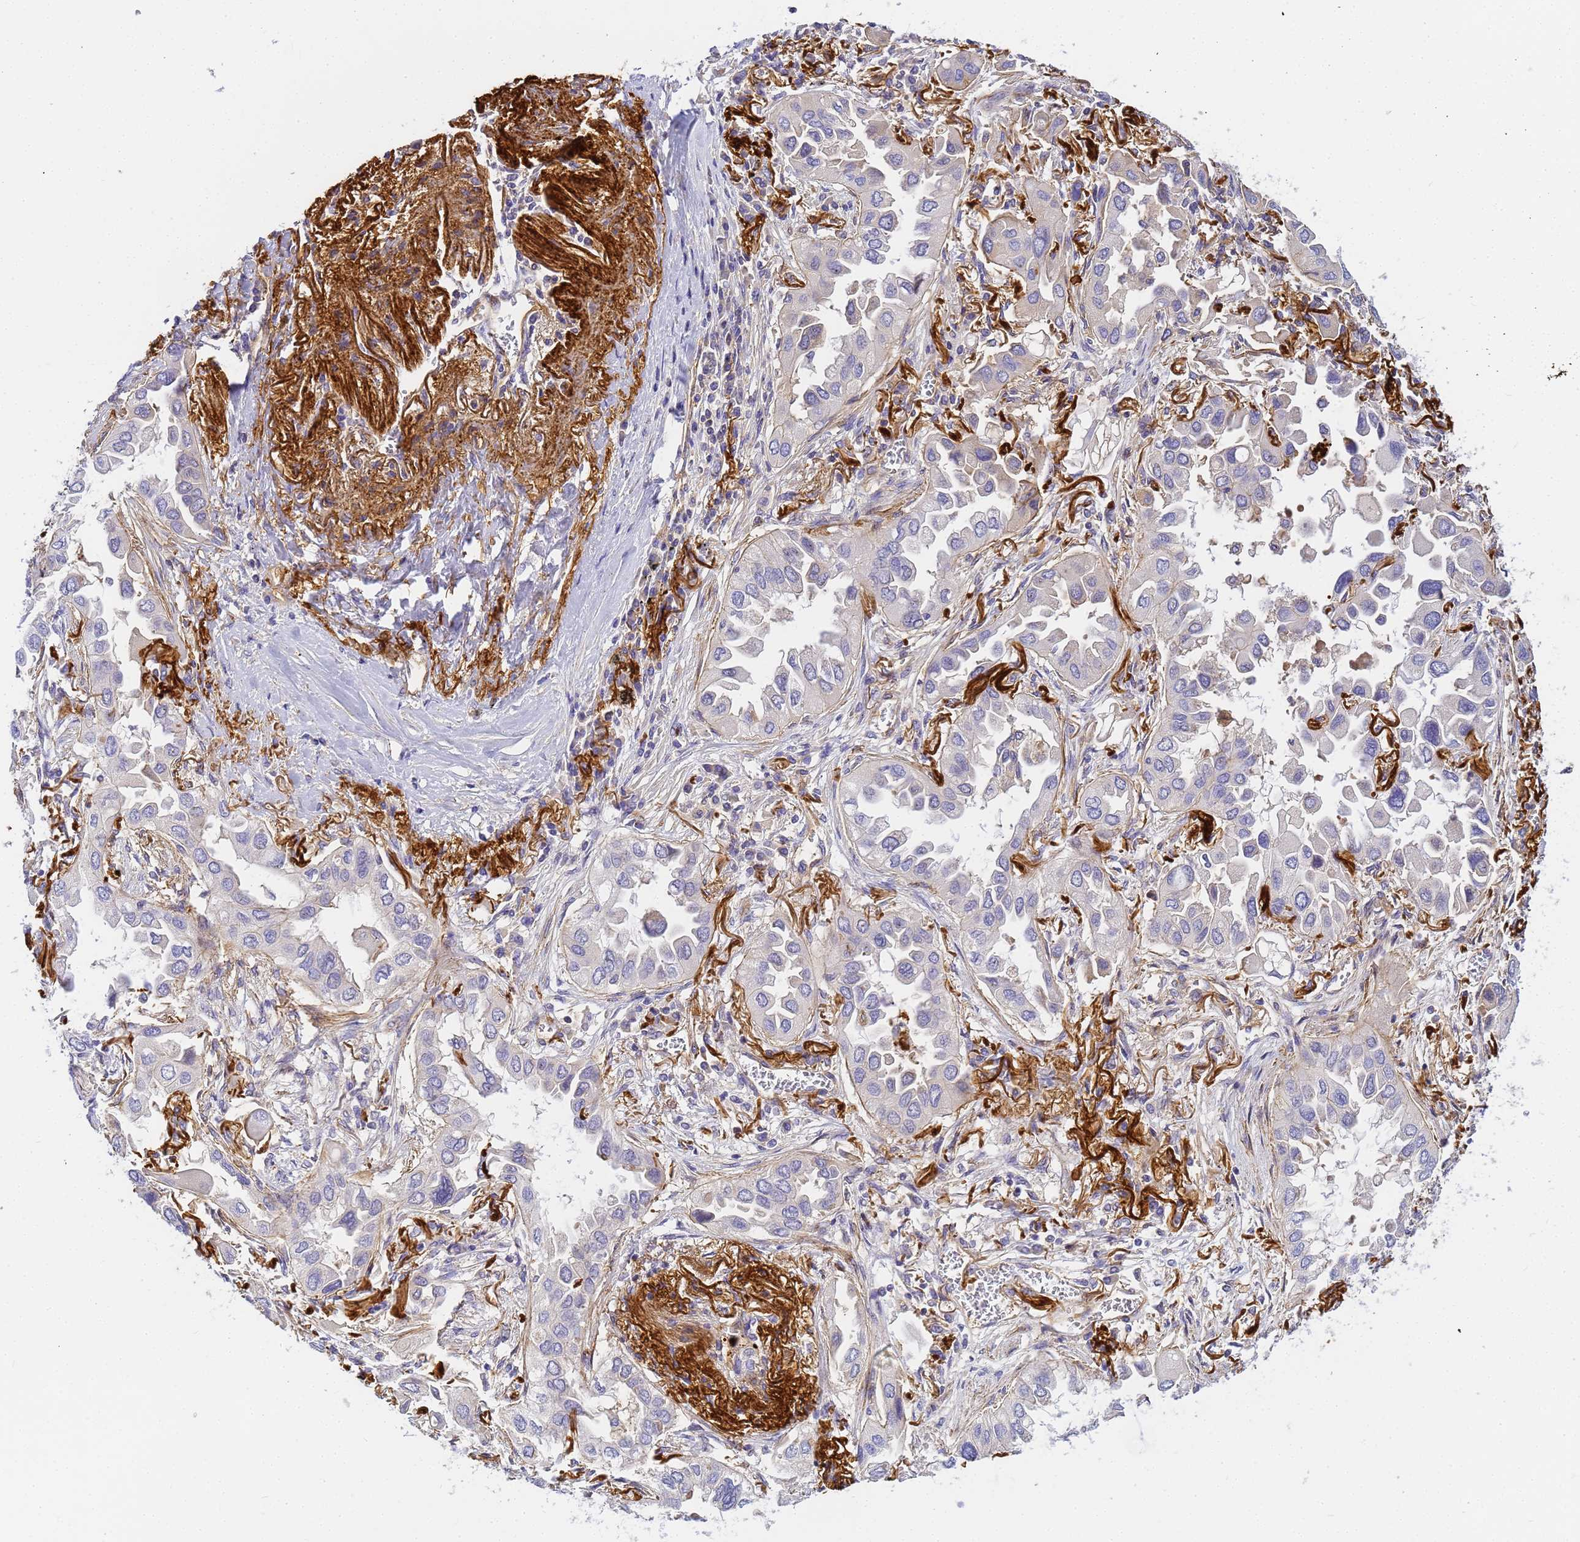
{"staining": {"intensity": "negative", "quantity": "none", "location": "none"}, "tissue": "lung cancer", "cell_type": "Tumor cells", "image_type": "cancer", "snomed": [{"axis": "morphology", "description": "Adenocarcinoma, NOS"}, {"axis": "topography", "description": "Lung"}], "caption": "IHC photomicrograph of neoplastic tissue: human lung cancer (adenocarcinoma) stained with DAB displays no significant protein staining in tumor cells.", "gene": "MYL12A", "patient": {"sex": "female", "age": 76}}